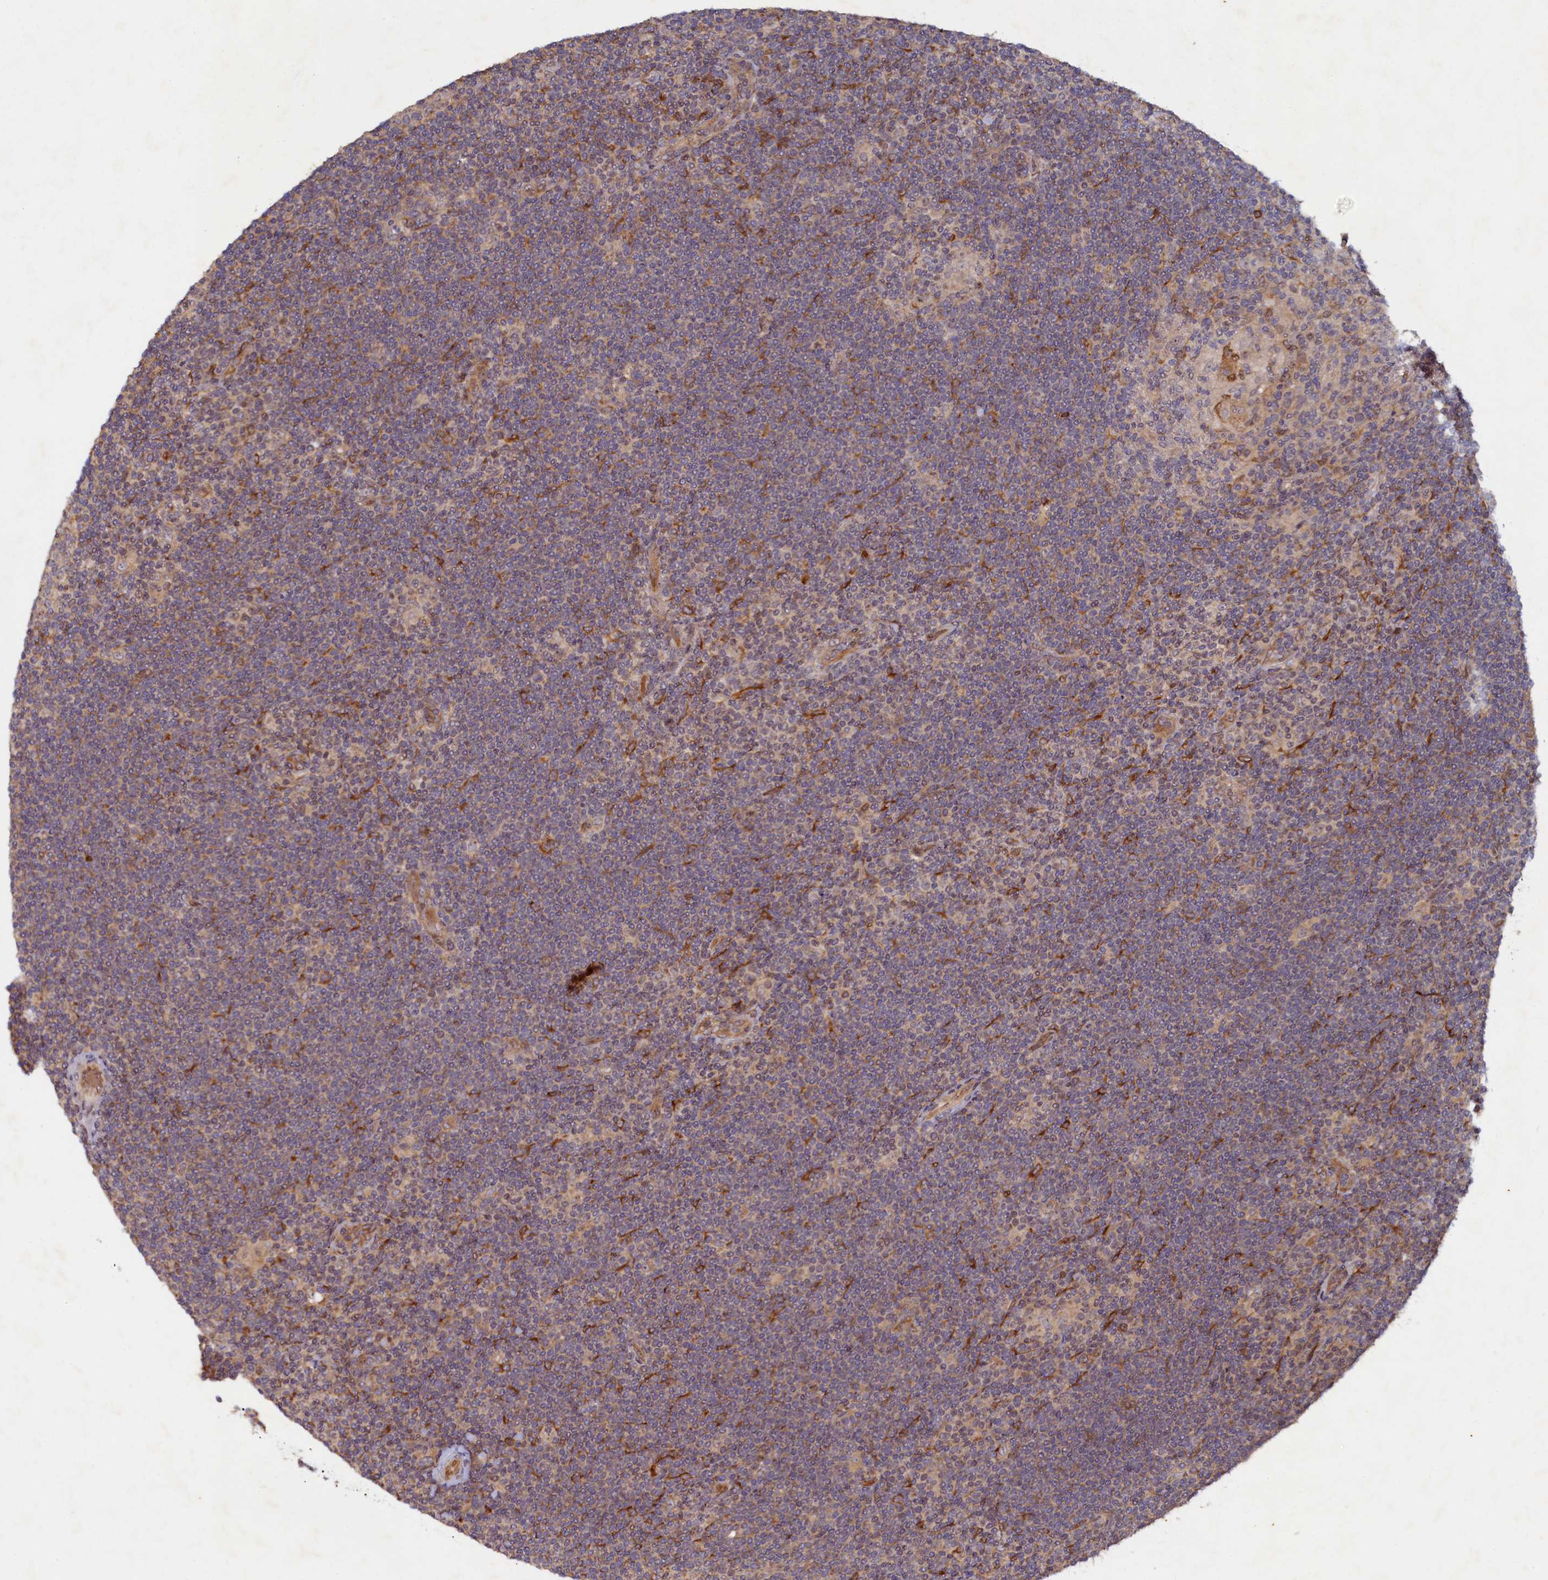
{"staining": {"intensity": "weak", "quantity": "<25%", "location": "cytoplasmic/membranous"}, "tissue": "lymphoma", "cell_type": "Tumor cells", "image_type": "cancer", "snomed": [{"axis": "morphology", "description": "Hodgkin's disease, NOS"}, {"axis": "topography", "description": "Lymph node"}], "caption": "This is an IHC histopathology image of human Hodgkin's disease. There is no expression in tumor cells.", "gene": "CEP20", "patient": {"sex": "female", "age": 57}}